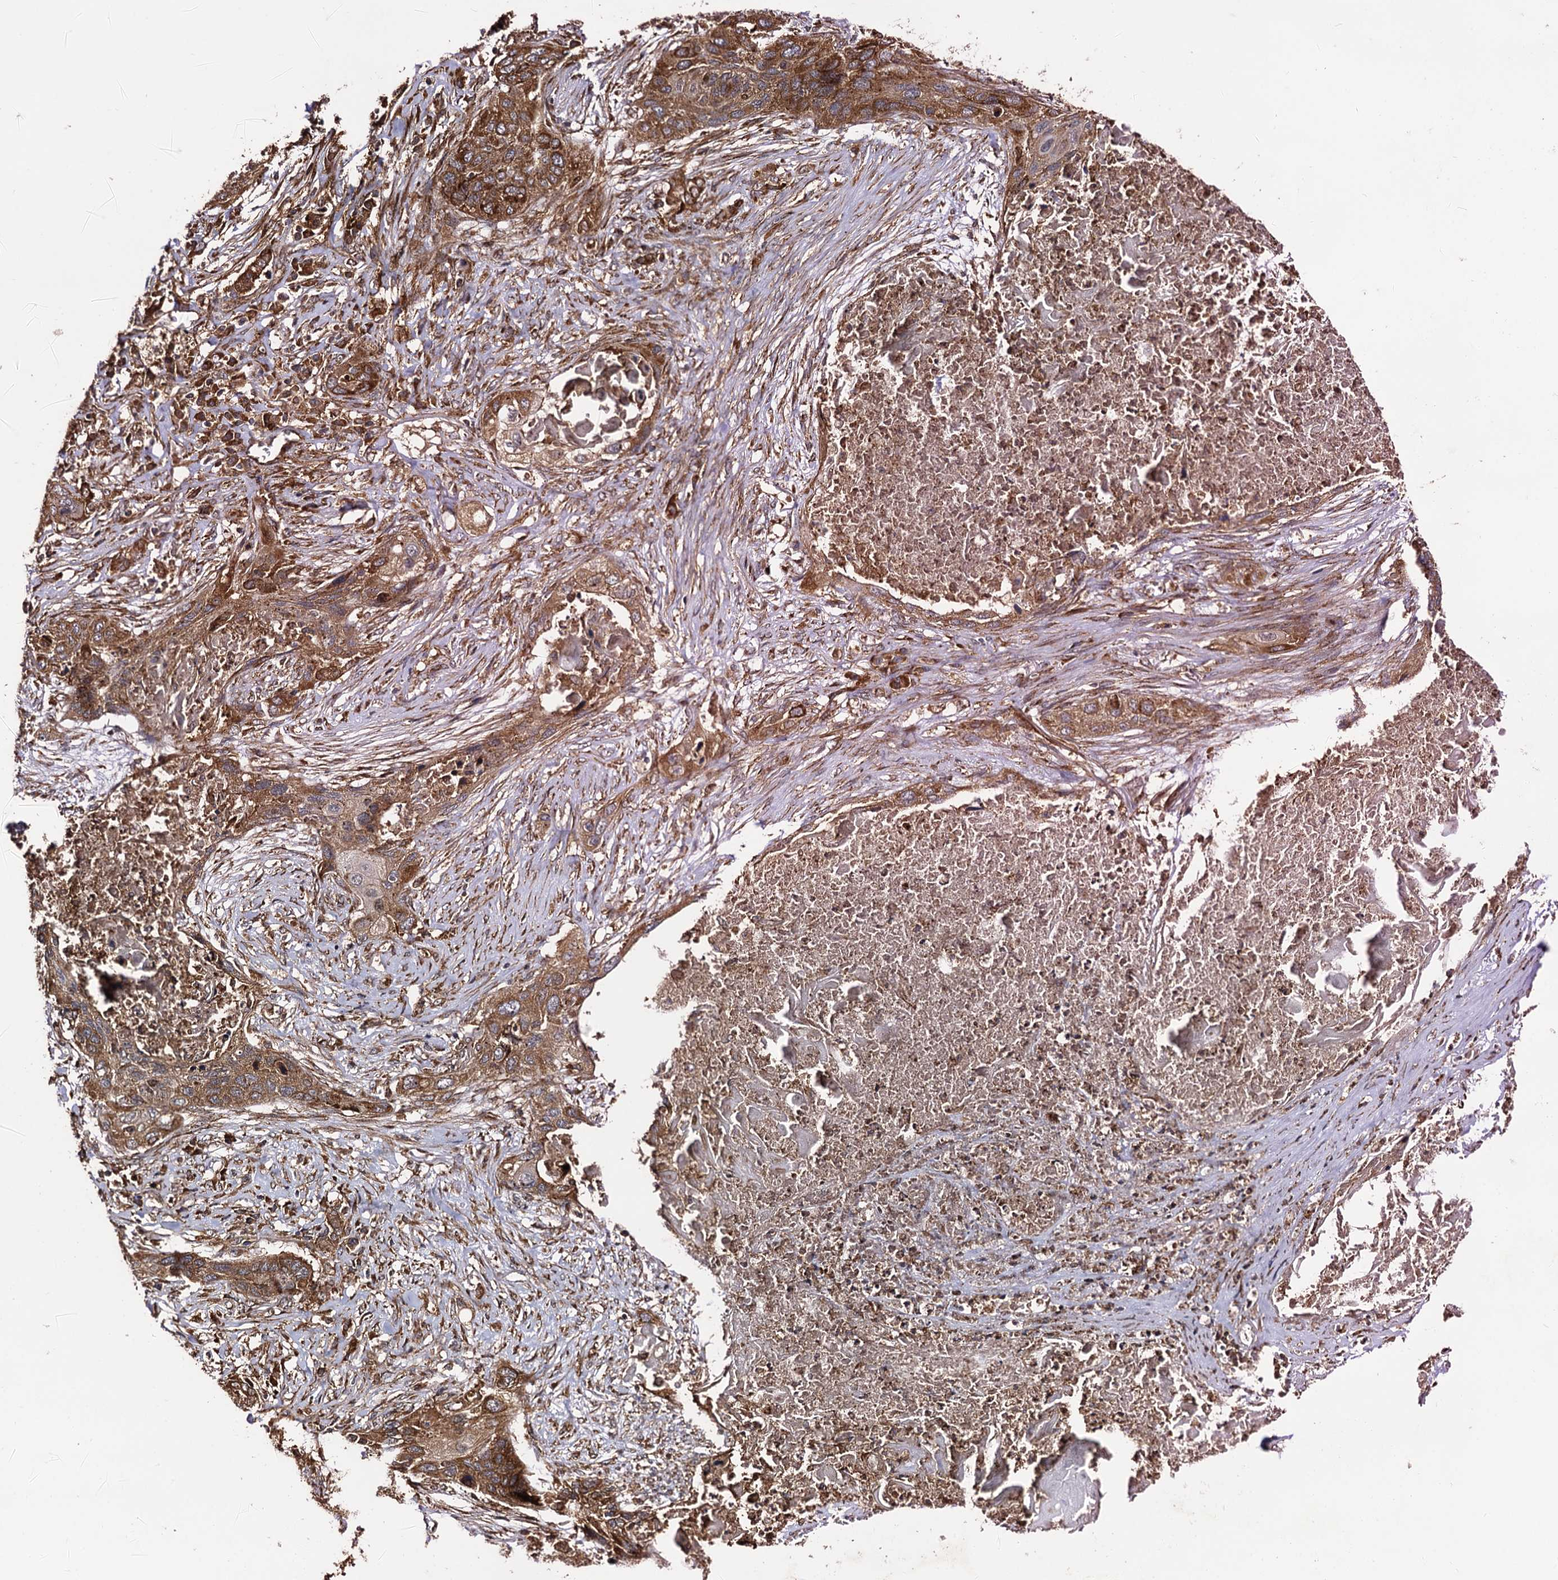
{"staining": {"intensity": "moderate", "quantity": ">75%", "location": "cytoplasmic/membranous"}, "tissue": "lung cancer", "cell_type": "Tumor cells", "image_type": "cancer", "snomed": [{"axis": "morphology", "description": "Squamous cell carcinoma, NOS"}, {"axis": "topography", "description": "Lung"}], "caption": "The immunohistochemical stain highlights moderate cytoplasmic/membranous staining in tumor cells of lung cancer tissue.", "gene": "ATP8B4", "patient": {"sex": "female", "age": 63}}